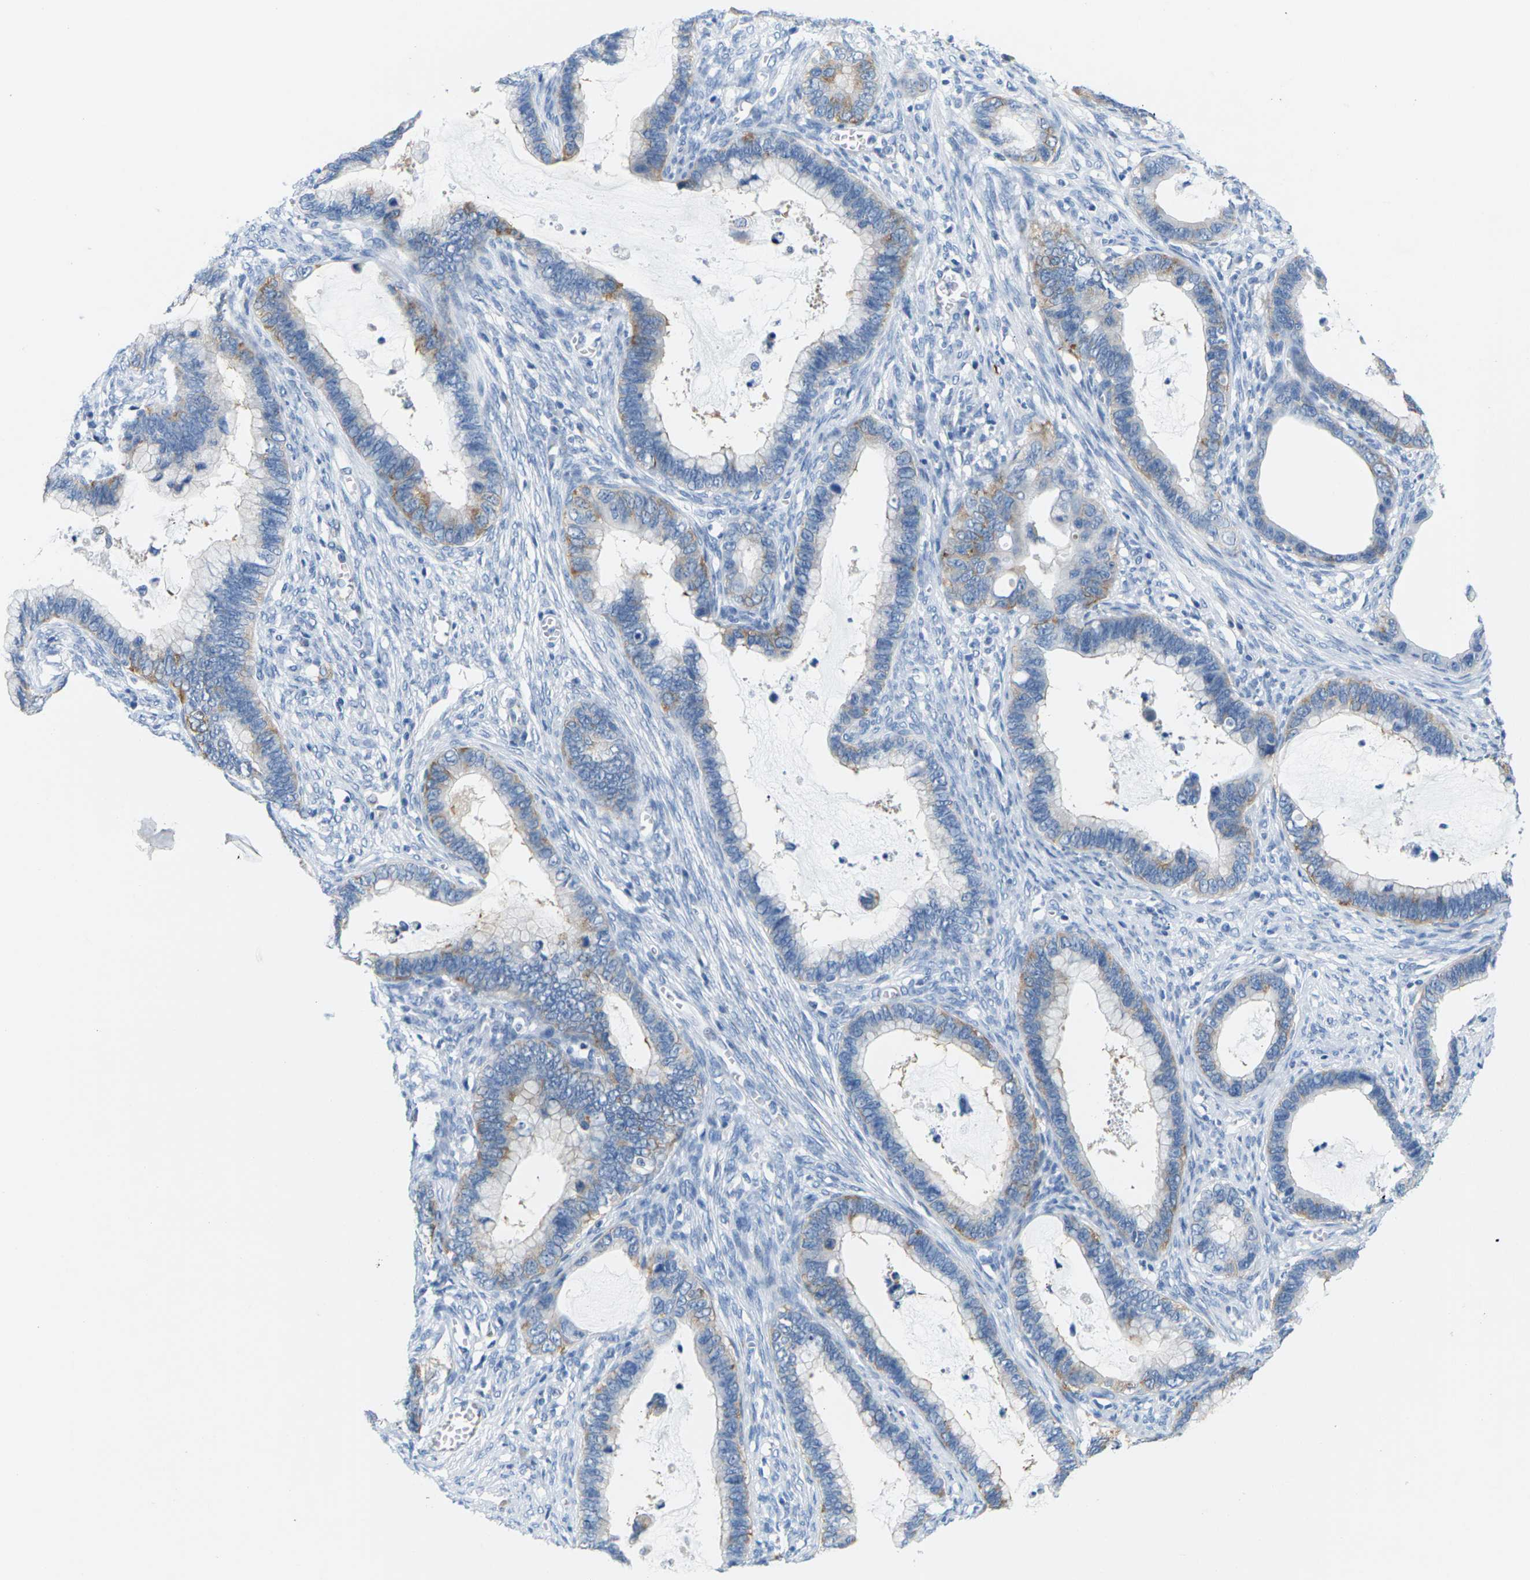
{"staining": {"intensity": "moderate", "quantity": "25%-75%", "location": "cytoplasmic/membranous"}, "tissue": "cervical cancer", "cell_type": "Tumor cells", "image_type": "cancer", "snomed": [{"axis": "morphology", "description": "Adenocarcinoma, NOS"}, {"axis": "topography", "description": "Cervix"}], "caption": "Tumor cells exhibit medium levels of moderate cytoplasmic/membranous expression in approximately 25%-75% of cells in cervical cancer (adenocarcinoma).", "gene": "SYNGR2", "patient": {"sex": "female", "age": 44}}